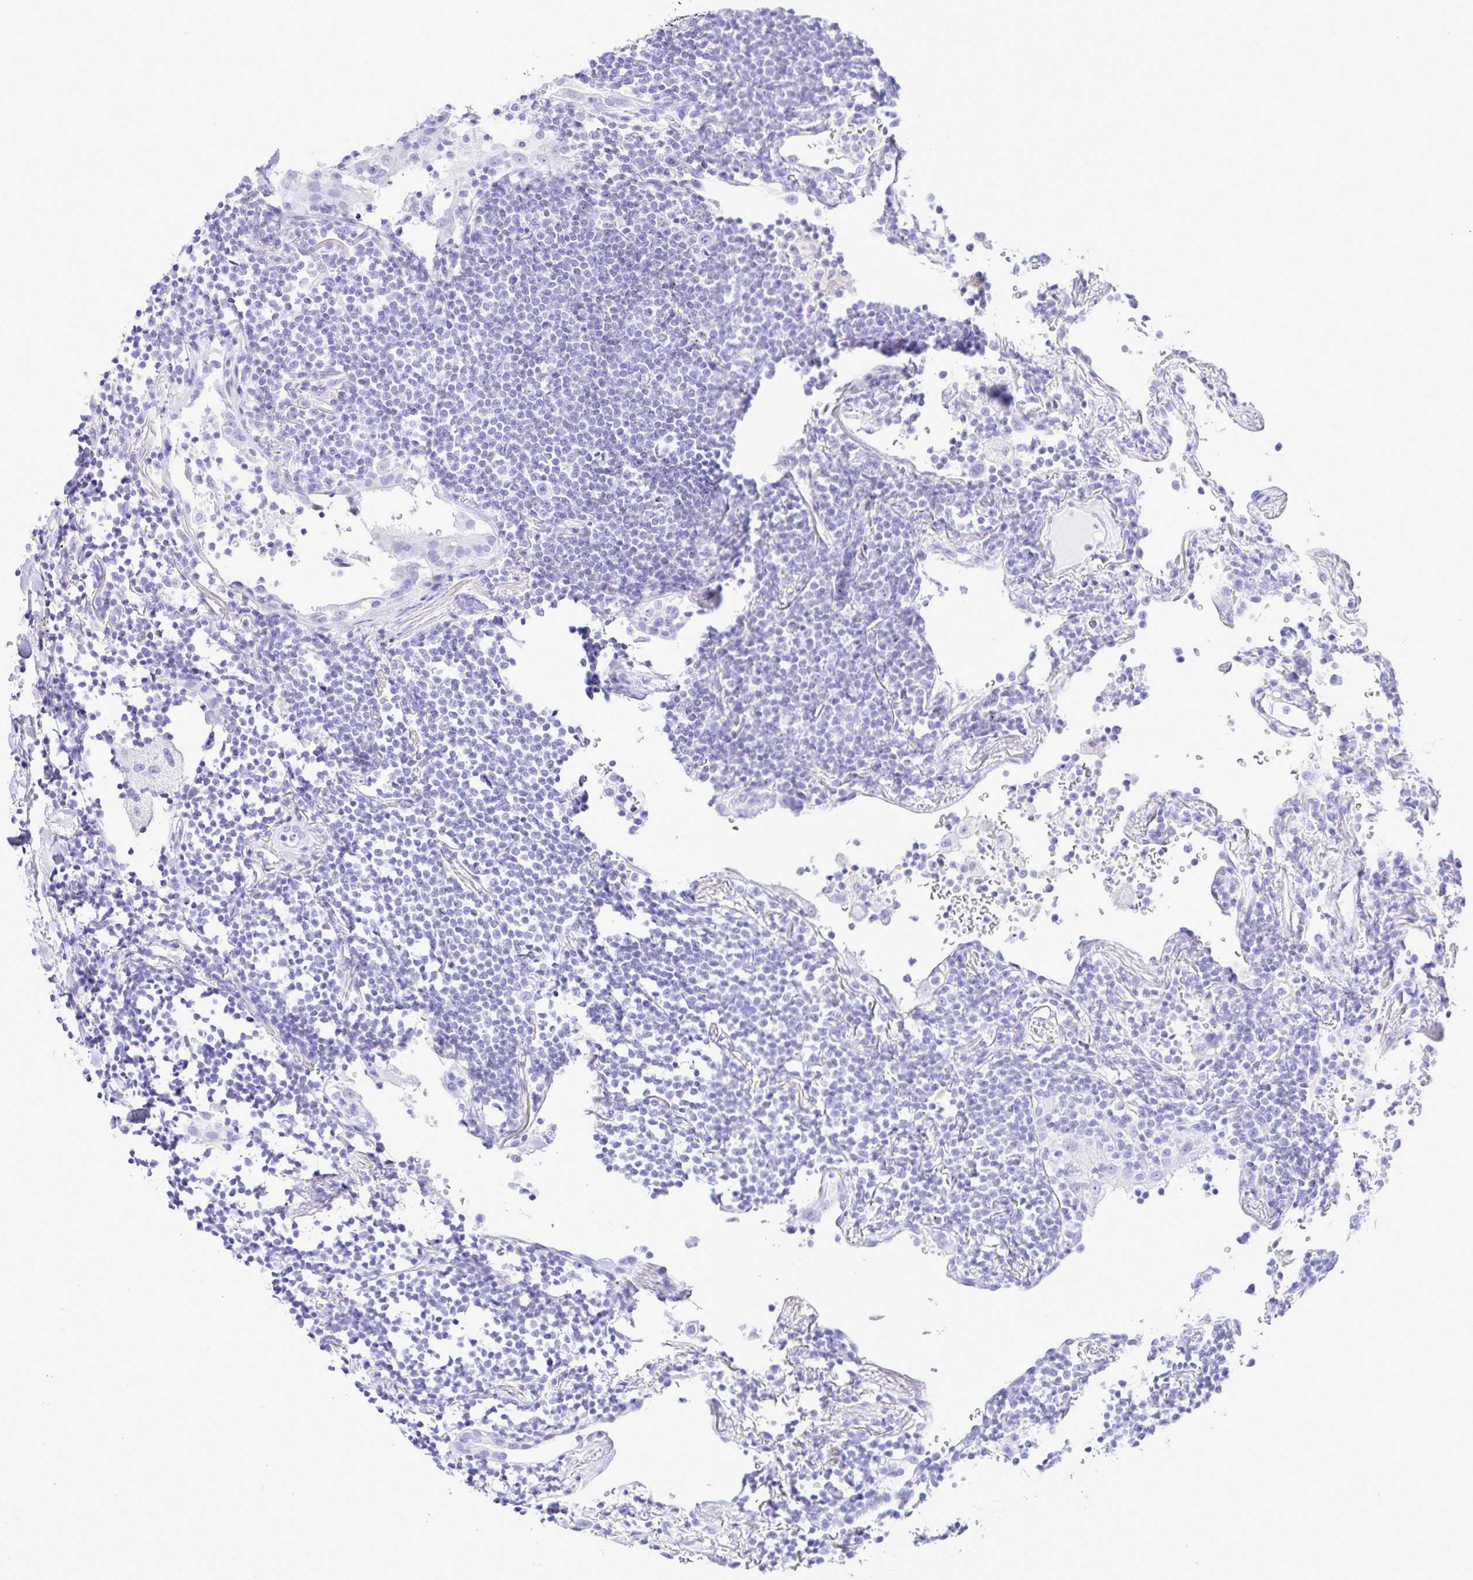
{"staining": {"intensity": "negative", "quantity": "none", "location": "none"}, "tissue": "lymphoma", "cell_type": "Tumor cells", "image_type": "cancer", "snomed": [{"axis": "morphology", "description": "Malignant lymphoma, non-Hodgkin's type, Low grade"}, {"axis": "topography", "description": "Lung"}], "caption": "A high-resolution micrograph shows IHC staining of lymphoma, which demonstrates no significant staining in tumor cells. Brightfield microscopy of immunohistochemistry (IHC) stained with DAB (3,3'-diaminobenzidine) (brown) and hematoxylin (blue), captured at high magnification.", "gene": "SELENOV", "patient": {"sex": "female", "age": 71}}